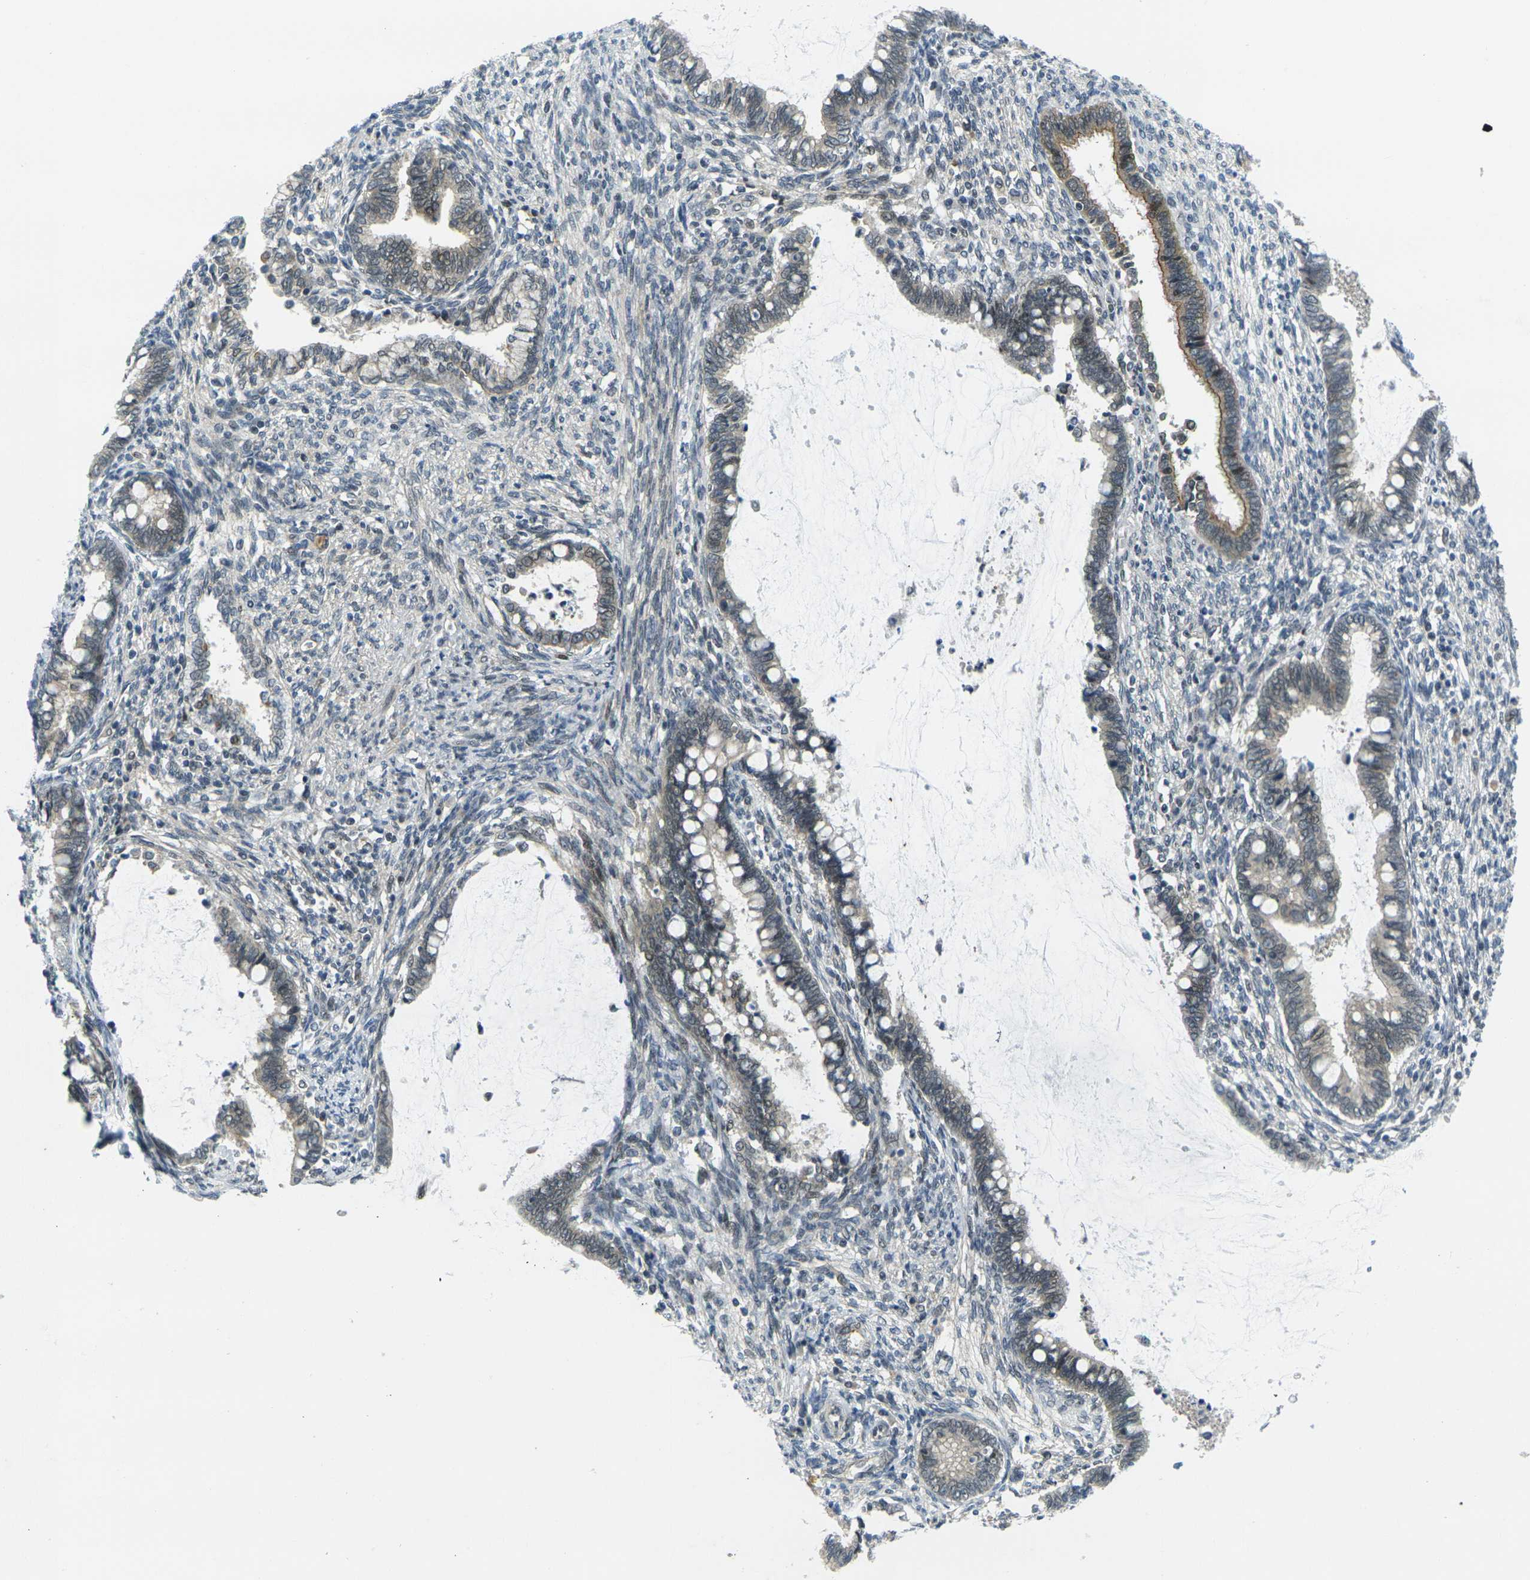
{"staining": {"intensity": "moderate", "quantity": "<25%", "location": "cytoplasmic/membranous"}, "tissue": "cervical cancer", "cell_type": "Tumor cells", "image_type": "cancer", "snomed": [{"axis": "morphology", "description": "Adenocarcinoma, NOS"}, {"axis": "topography", "description": "Cervix"}], "caption": "Cervical adenocarcinoma stained for a protein reveals moderate cytoplasmic/membranous positivity in tumor cells.", "gene": "KCTD10", "patient": {"sex": "female", "age": 44}}